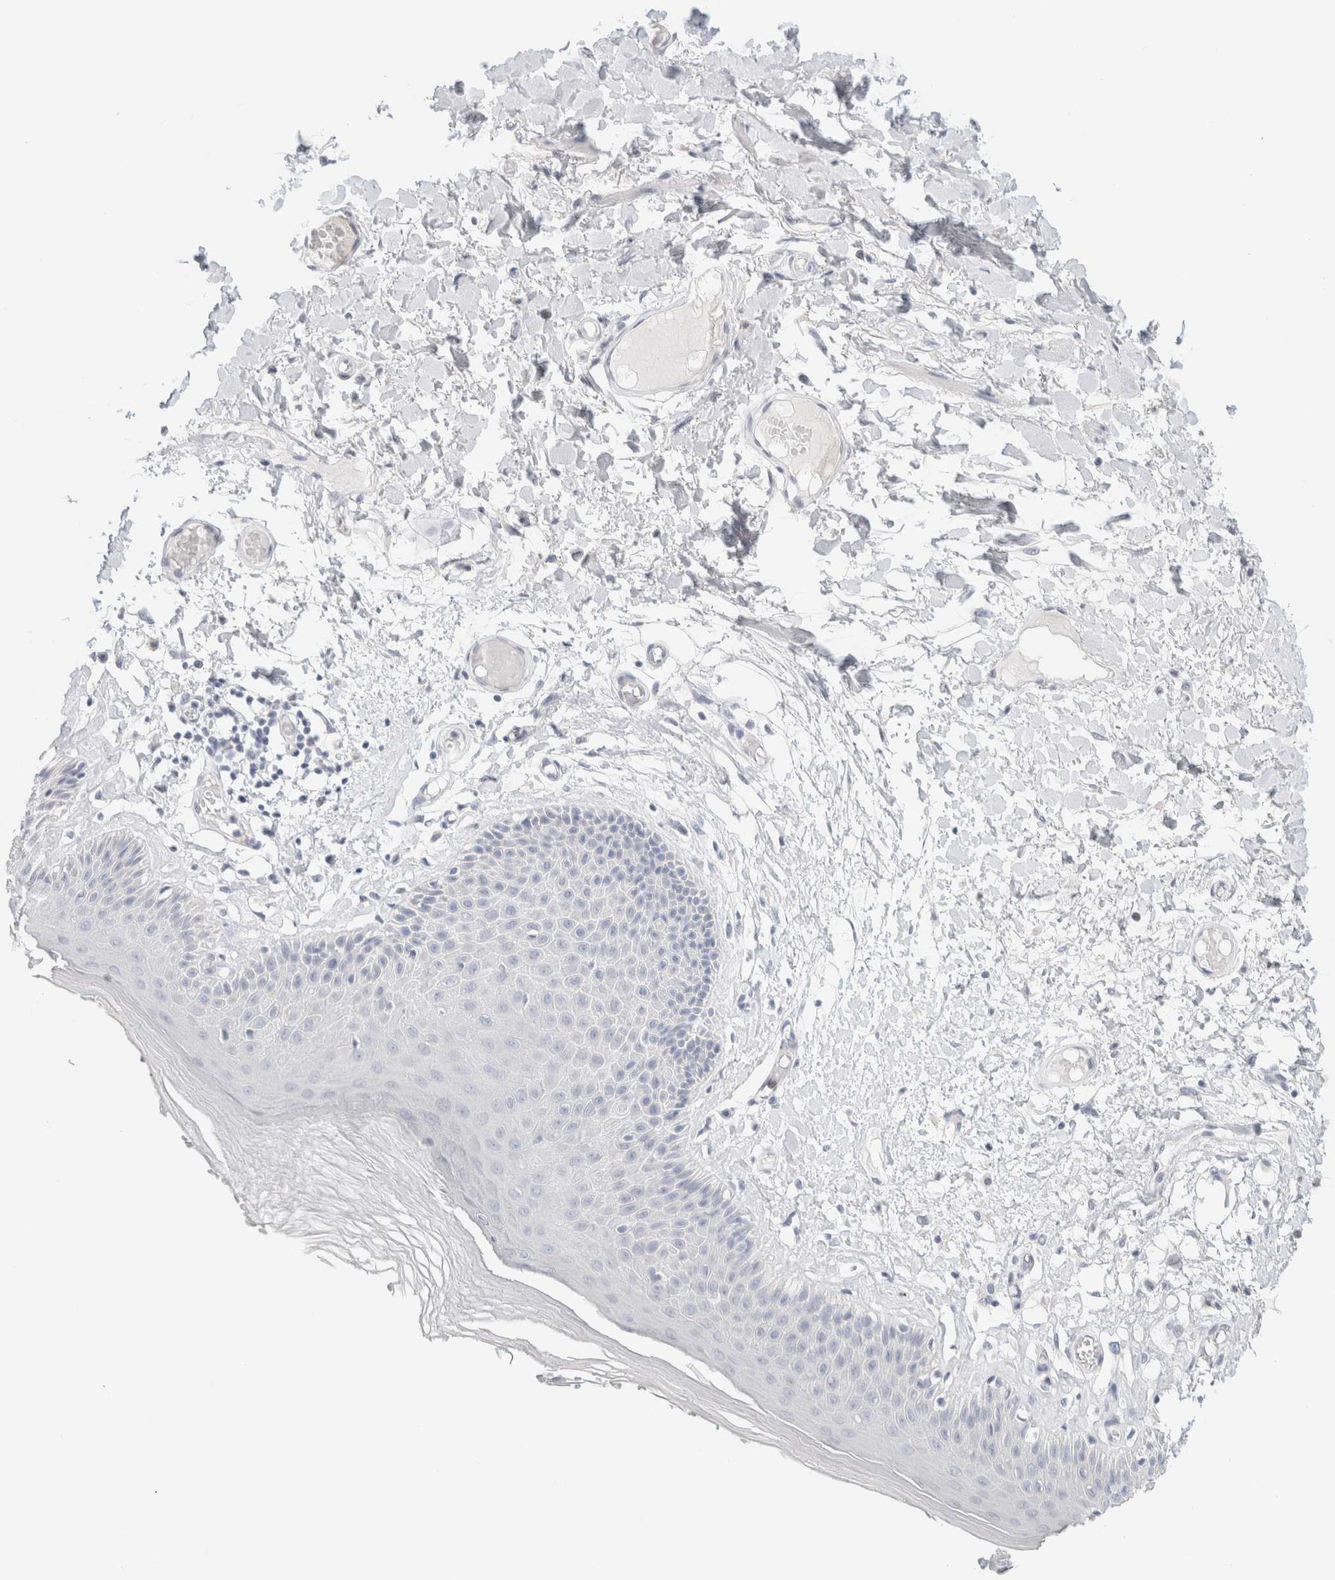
{"staining": {"intensity": "moderate", "quantity": "<25%", "location": "cytoplasmic/membranous"}, "tissue": "skin", "cell_type": "Epidermal cells", "image_type": "normal", "snomed": [{"axis": "morphology", "description": "Normal tissue, NOS"}, {"axis": "topography", "description": "Vulva"}], "caption": "Moderate cytoplasmic/membranous expression is identified in approximately <25% of epidermal cells in unremarkable skin.", "gene": "NEFM", "patient": {"sex": "female", "age": 73}}